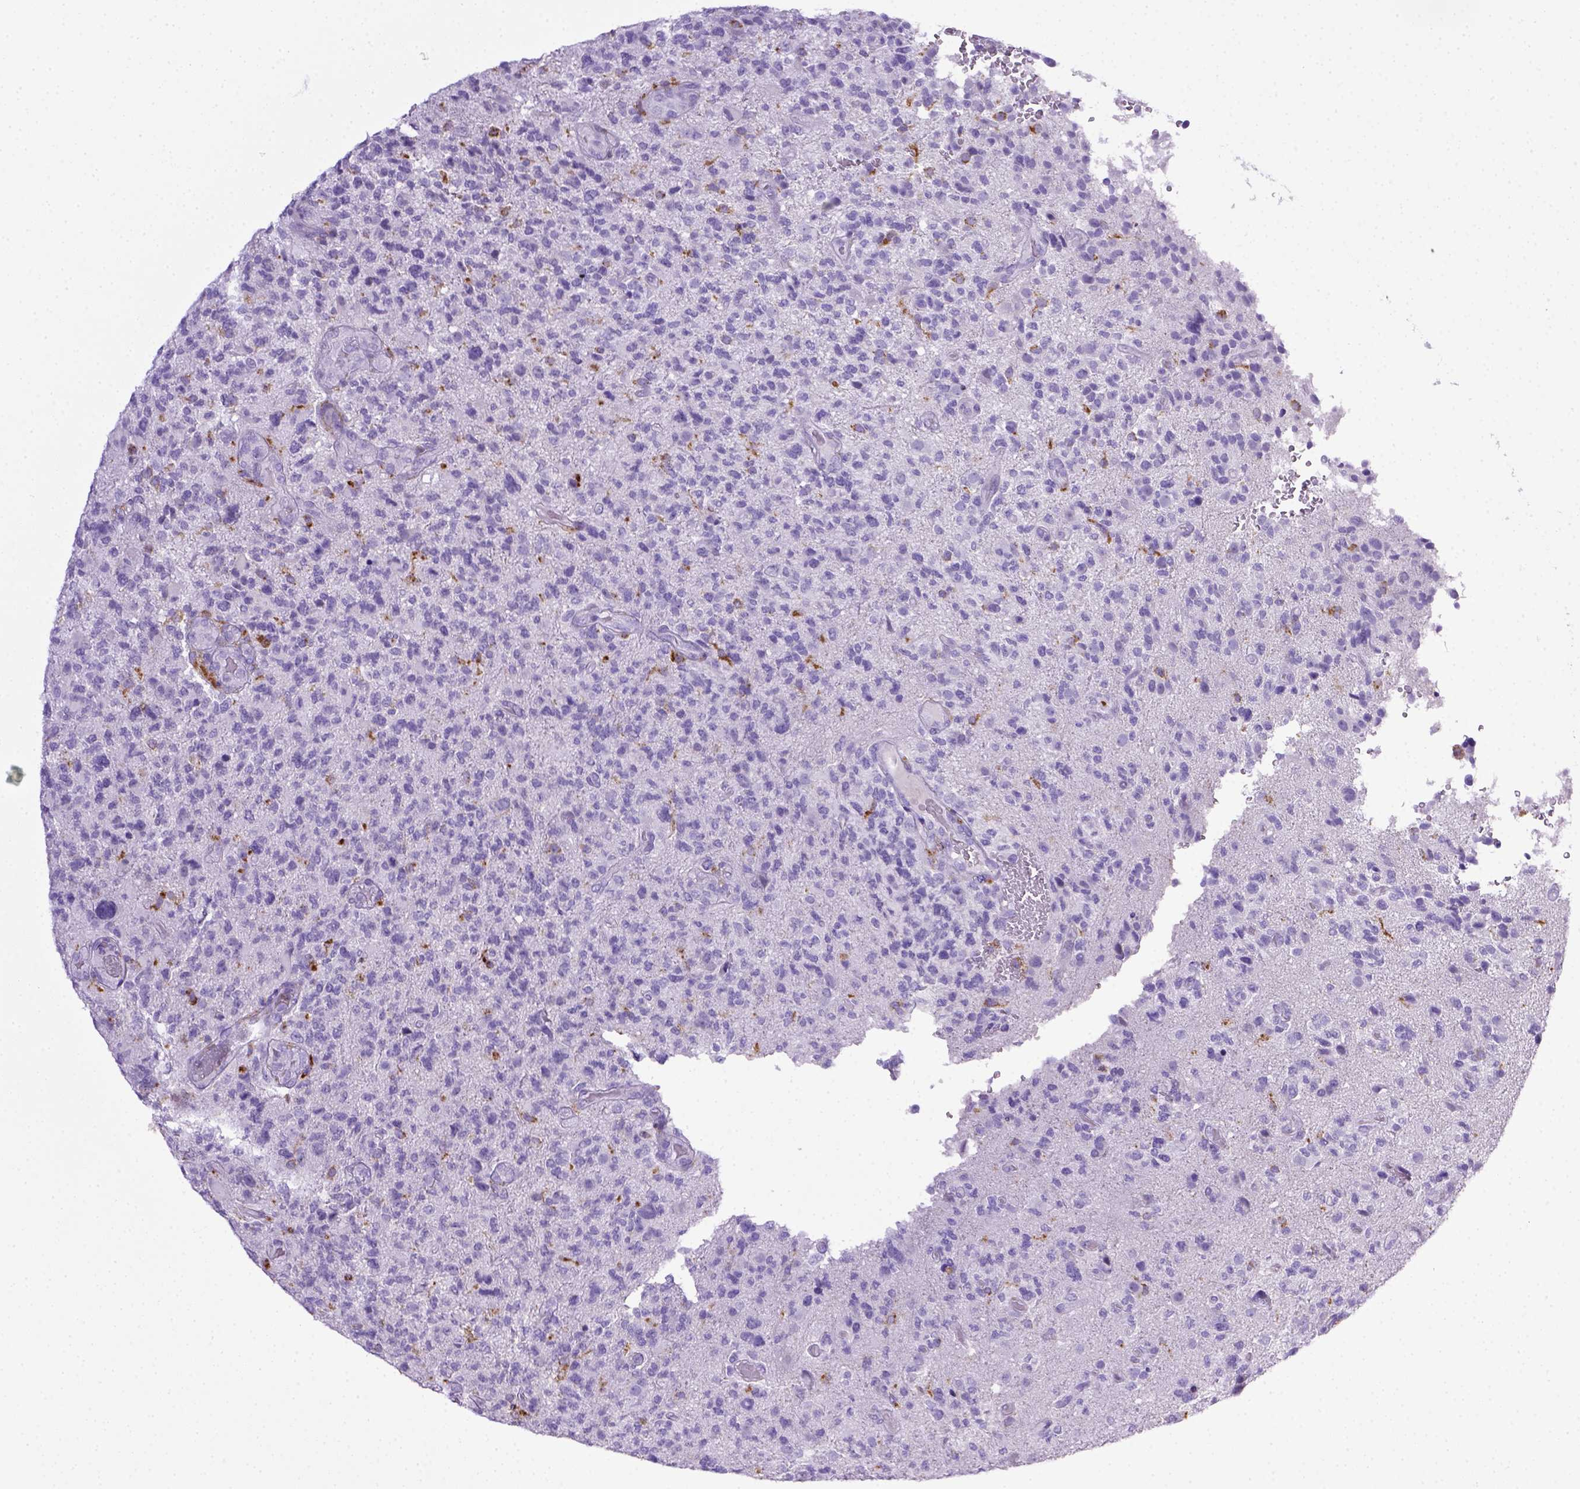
{"staining": {"intensity": "negative", "quantity": "none", "location": "none"}, "tissue": "glioma", "cell_type": "Tumor cells", "image_type": "cancer", "snomed": [{"axis": "morphology", "description": "Glioma, malignant, High grade"}, {"axis": "topography", "description": "Brain"}], "caption": "Tumor cells are negative for protein expression in human glioma. (Brightfield microscopy of DAB immunohistochemistry at high magnification).", "gene": "CD68", "patient": {"sex": "female", "age": 71}}